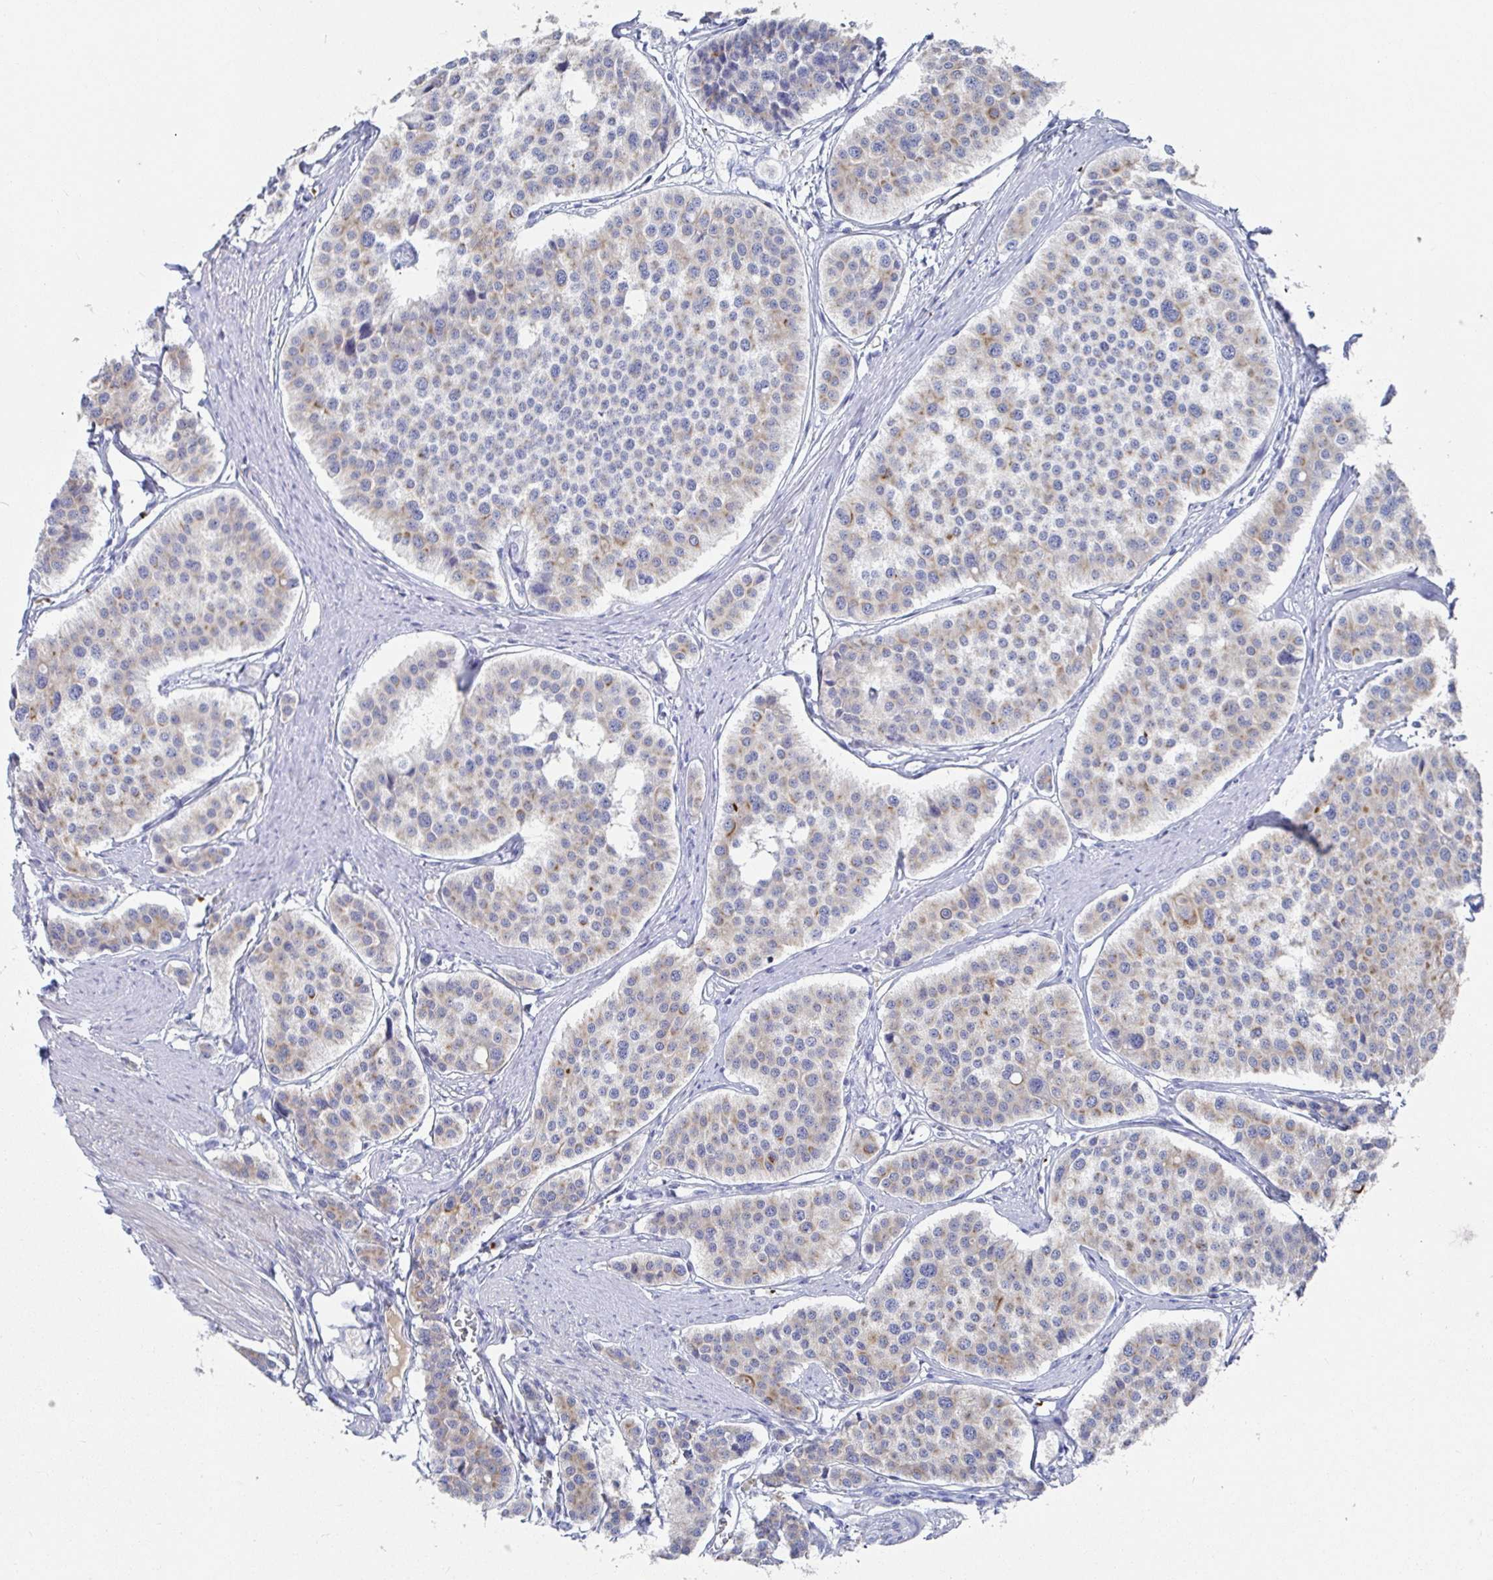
{"staining": {"intensity": "moderate", "quantity": "<25%", "location": "cytoplasmic/membranous"}, "tissue": "carcinoid", "cell_type": "Tumor cells", "image_type": "cancer", "snomed": [{"axis": "morphology", "description": "Carcinoid, malignant, NOS"}, {"axis": "topography", "description": "Small intestine"}], "caption": "Carcinoid stained with DAB (3,3'-diaminobenzidine) immunohistochemistry displays low levels of moderate cytoplasmic/membranous expression in about <25% of tumor cells.", "gene": "GPR148", "patient": {"sex": "male", "age": 60}}